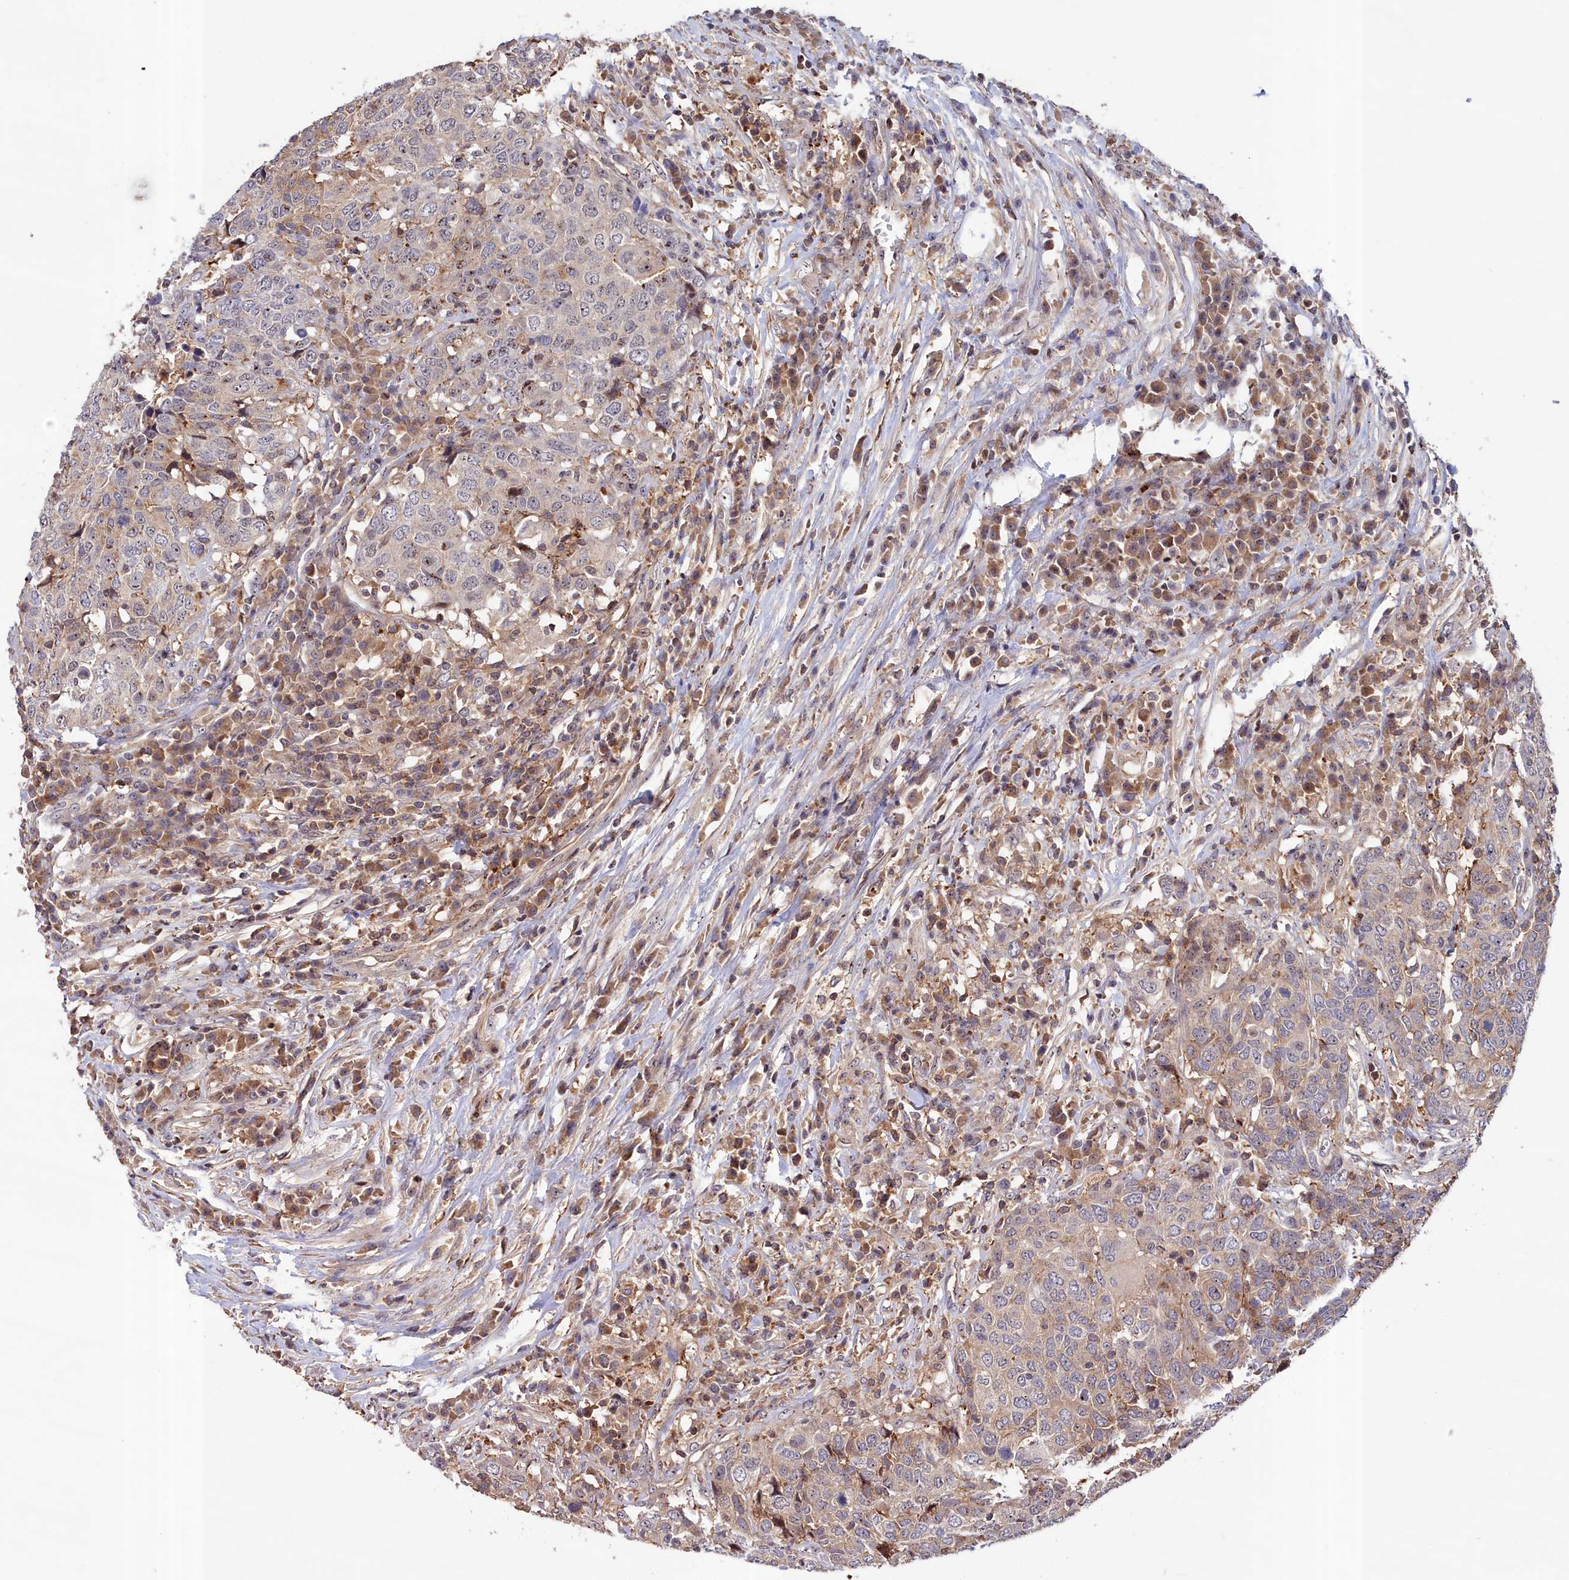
{"staining": {"intensity": "weak", "quantity": "25%-75%", "location": "cytoplasmic/membranous,nuclear"}, "tissue": "head and neck cancer", "cell_type": "Tumor cells", "image_type": "cancer", "snomed": [{"axis": "morphology", "description": "Squamous cell carcinoma, NOS"}, {"axis": "topography", "description": "Head-Neck"}], "caption": "Protein staining demonstrates weak cytoplasmic/membranous and nuclear staining in approximately 25%-75% of tumor cells in head and neck cancer.", "gene": "NEURL4", "patient": {"sex": "male", "age": 66}}